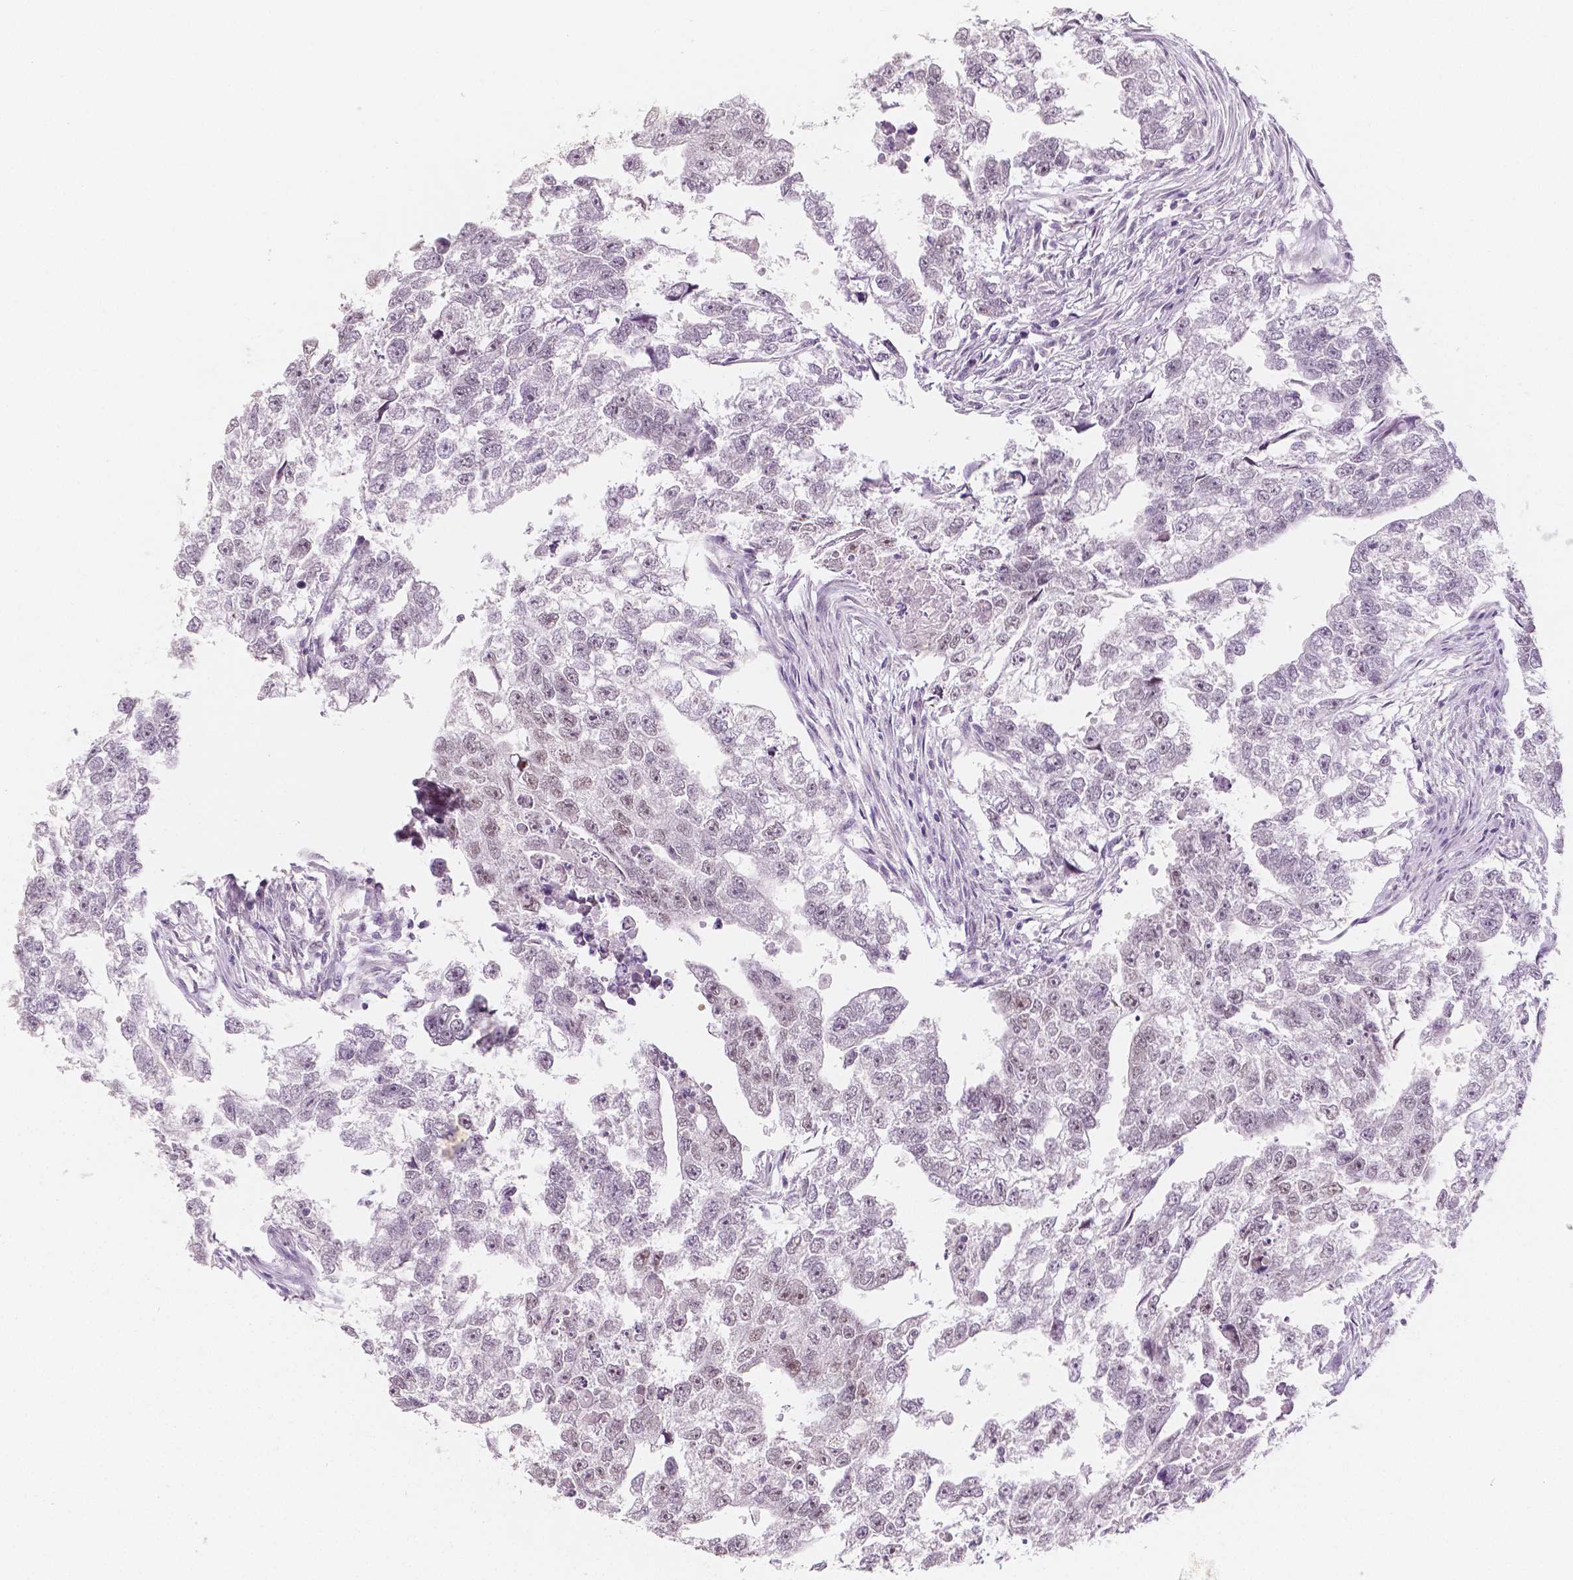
{"staining": {"intensity": "weak", "quantity": "<25%", "location": "nuclear"}, "tissue": "testis cancer", "cell_type": "Tumor cells", "image_type": "cancer", "snomed": [{"axis": "morphology", "description": "Carcinoma, Embryonal, NOS"}, {"axis": "morphology", "description": "Teratoma, malignant, NOS"}, {"axis": "topography", "description": "Testis"}], "caption": "Protein analysis of teratoma (malignant) (testis) displays no significant staining in tumor cells.", "gene": "KDM5B", "patient": {"sex": "male", "age": 44}}